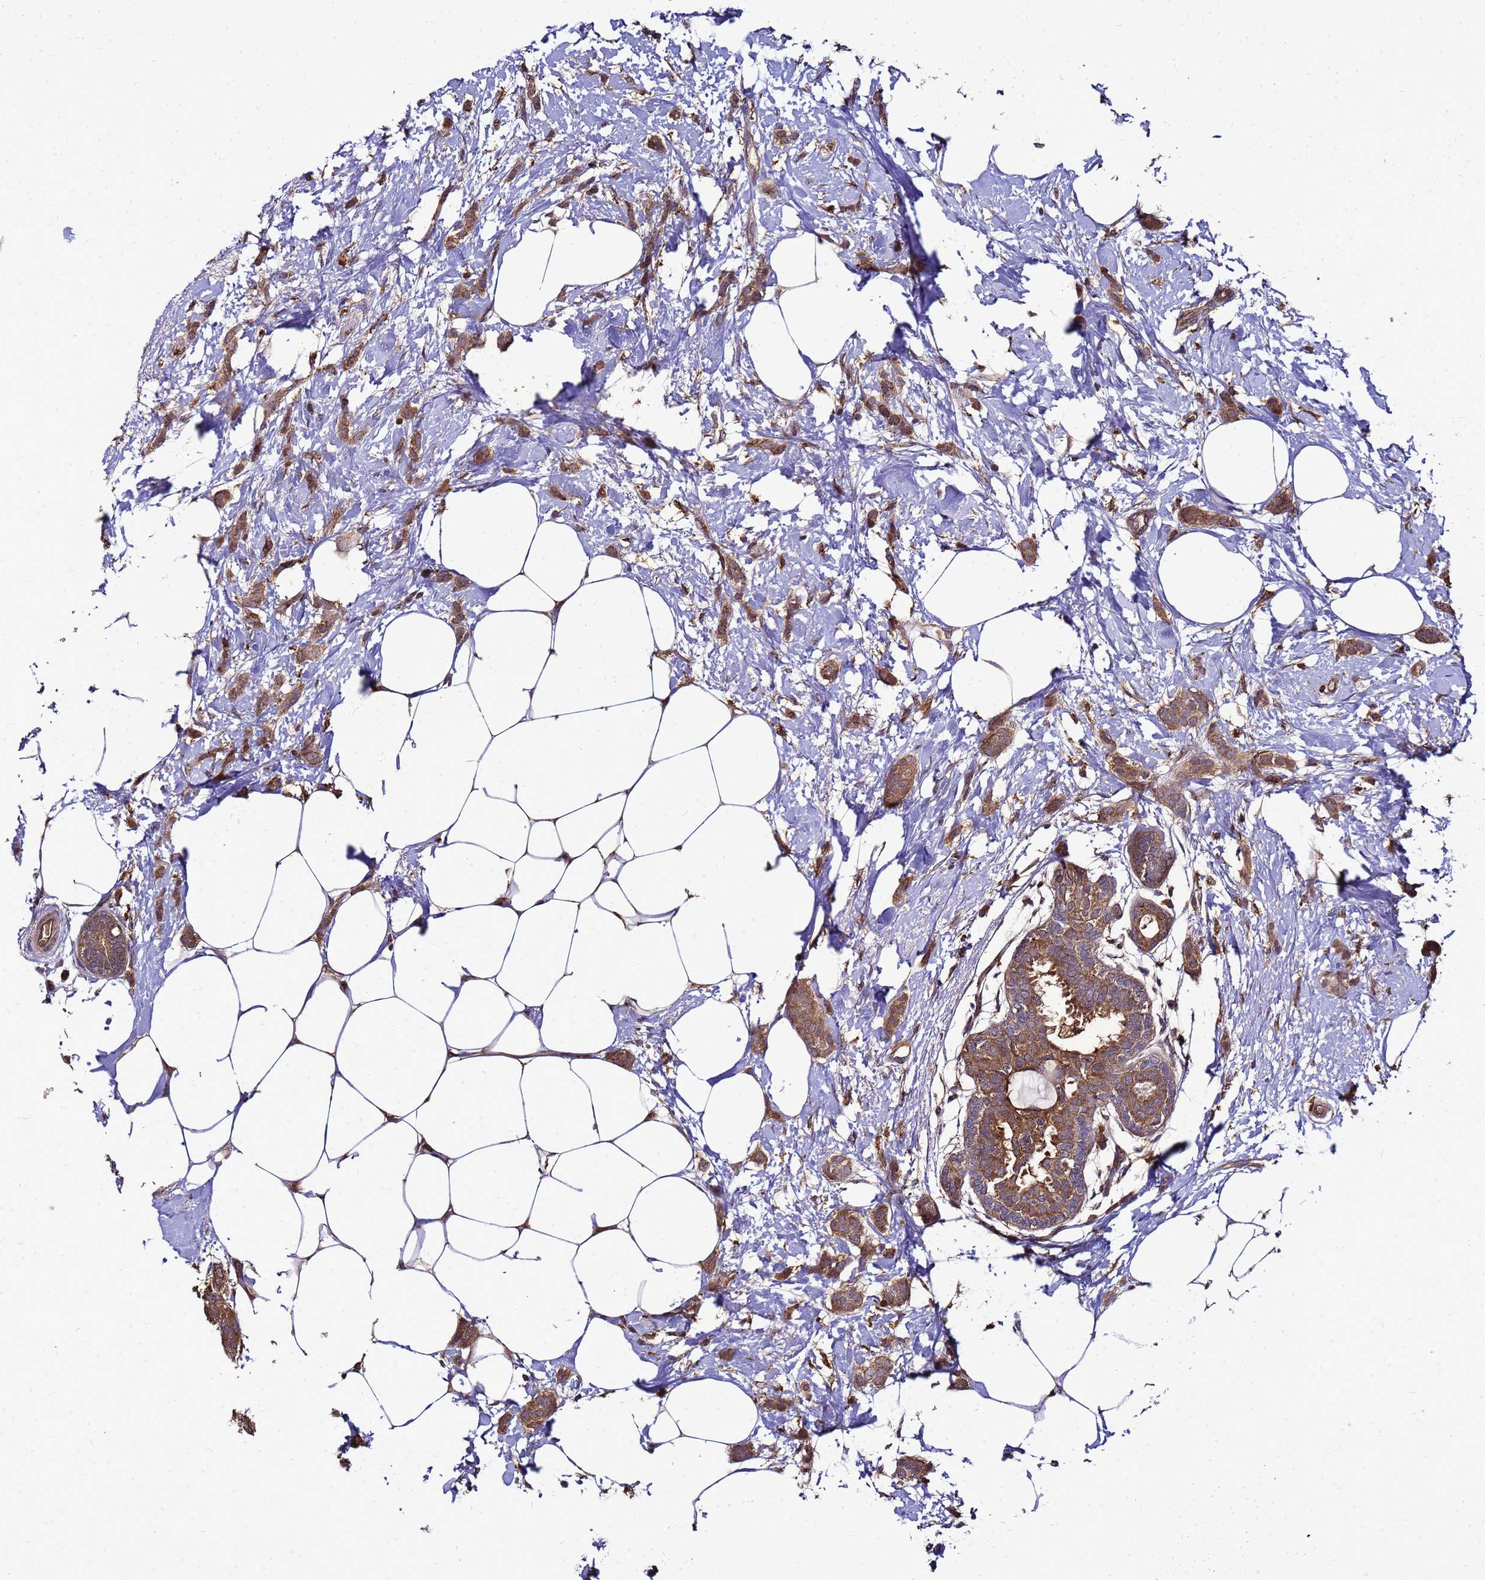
{"staining": {"intensity": "strong", "quantity": ">75%", "location": "cytoplasmic/membranous"}, "tissue": "breast cancer", "cell_type": "Tumor cells", "image_type": "cancer", "snomed": [{"axis": "morphology", "description": "Duct carcinoma"}, {"axis": "topography", "description": "Breast"}], "caption": "High-power microscopy captured an immunohistochemistry image of breast cancer, revealing strong cytoplasmic/membranous staining in about >75% of tumor cells. Nuclei are stained in blue.", "gene": "TRABD", "patient": {"sex": "female", "age": 72}}